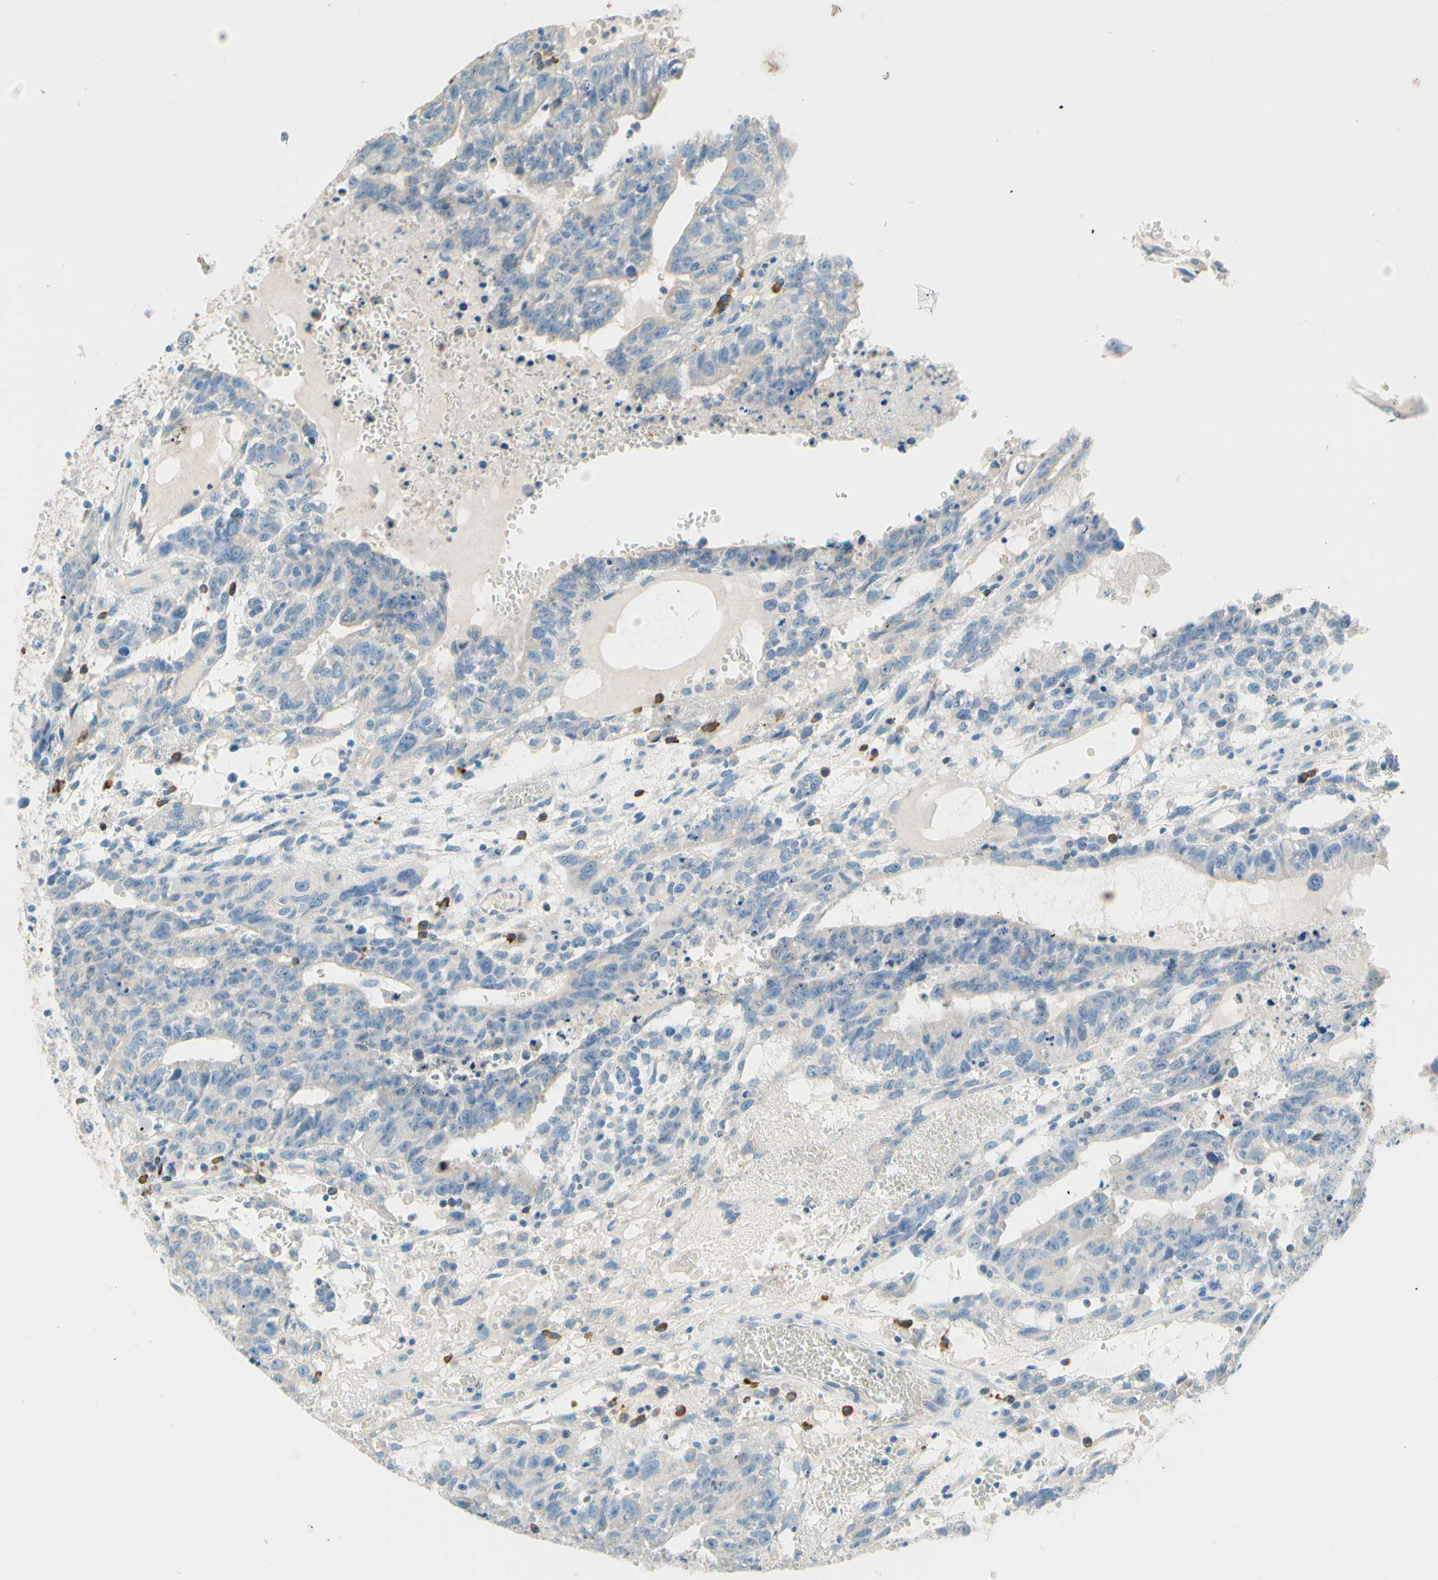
{"staining": {"intensity": "weak", "quantity": ">75%", "location": "cytoplasmic/membranous"}, "tissue": "testis cancer", "cell_type": "Tumor cells", "image_type": "cancer", "snomed": [{"axis": "morphology", "description": "Seminoma, NOS"}, {"axis": "morphology", "description": "Carcinoma, Embryonal, NOS"}, {"axis": "topography", "description": "Testis"}], "caption": "Protein staining by IHC reveals weak cytoplasmic/membranous staining in about >75% of tumor cells in testis embryonal carcinoma.", "gene": "PASD1", "patient": {"sex": "male", "age": 52}}